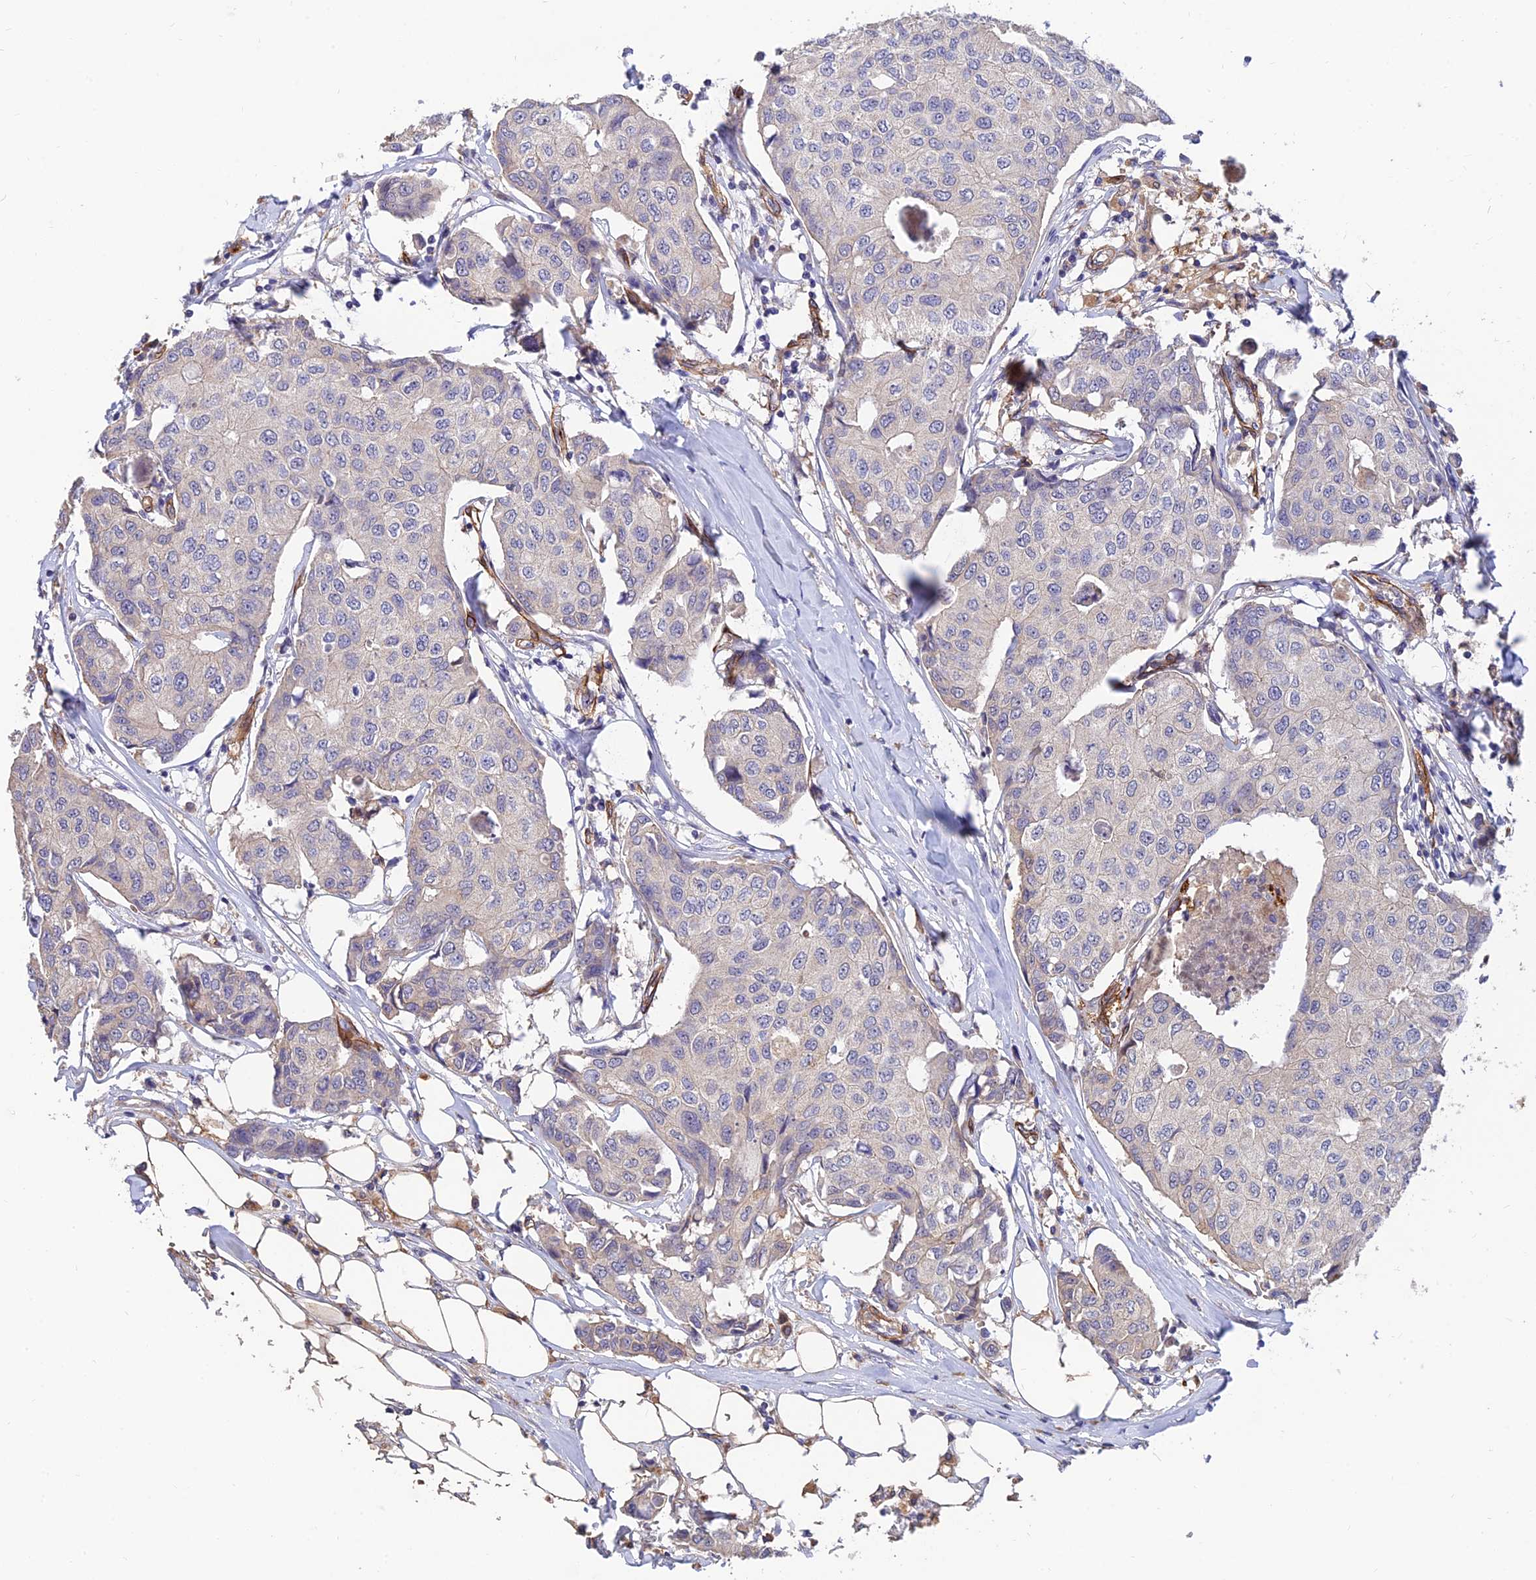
{"staining": {"intensity": "negative", "quantity": "none", "location": "none"}, "tissue": "breast cancer", "cell_type": "Tumor cells", "image_type": "cancer", "snomed": [{"axis": "morphology", "description": "Duct carcinoma"}, {"axis": "topography", "description": "Breast"}], "caption": "Immunohistochemical staining of breast infiltrating ductal carcinoma demonstrates no significant expression in tumor cells.", "gene": "MRPL35", "patient": {"sex": "female", "age": 80}}